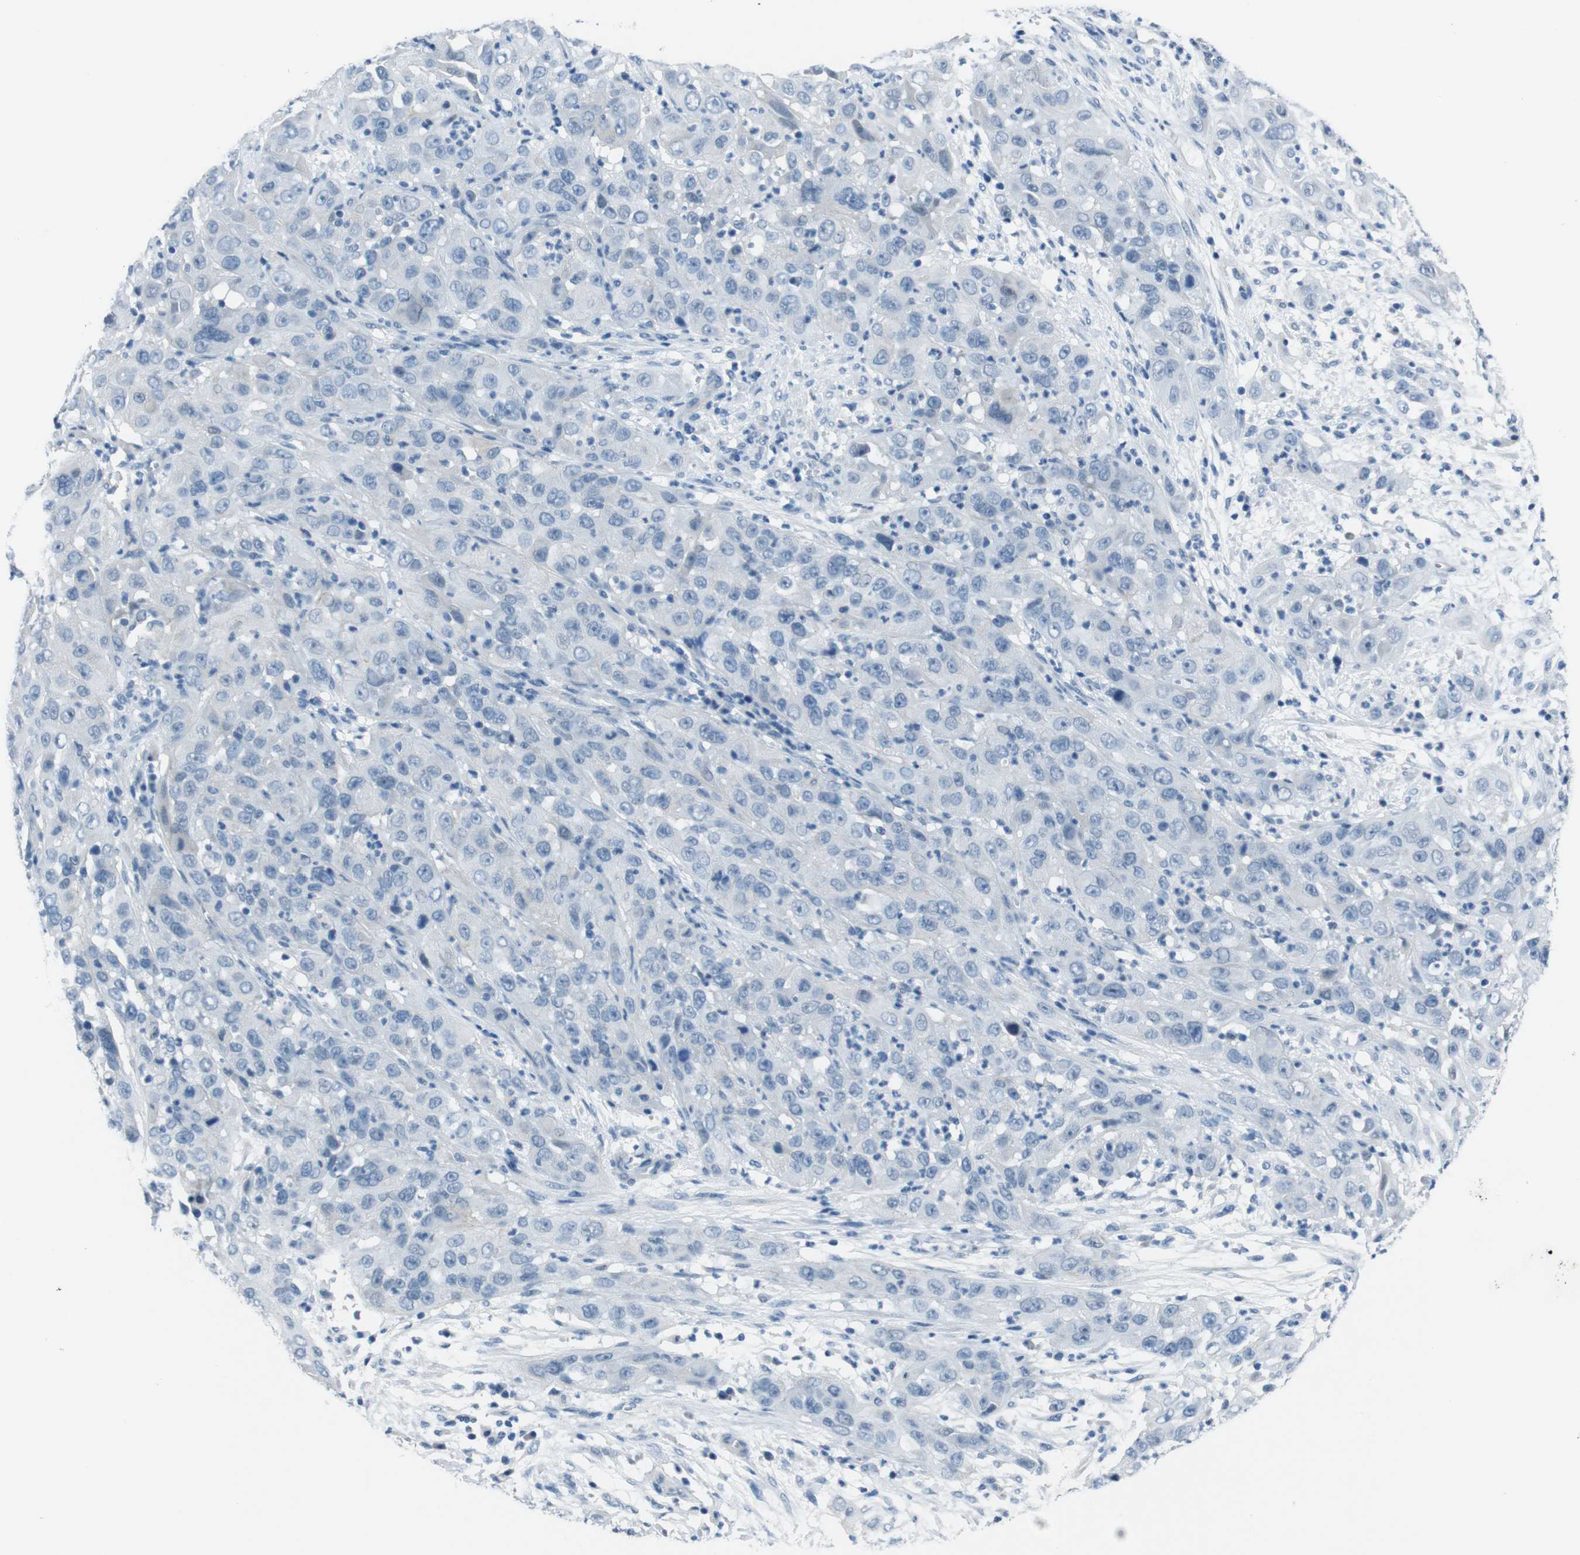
{"staining": {"intensity": "negative", "quantity": "none", "location": "none"}, "tissue": "cervical cancer", "cell_type": "Tumor cells", "image_type": "cancer", "snomed": [{"axis": "morphology", "description": "Squamous cell carcinoma, NOS"}, {"axis": "topography", "description": "Cervix"}], "caption": "High magnification brightfield microscopy of cervical cancer (squamous cell carcinoma) stained with DAB (3,3'-diaminobenzidine) (brown) and counterstained with hematoxylin (blue): tumor cells show no significant expression.", "gene": "HRH2", "patient": {"sex": "female", "age": 32}}